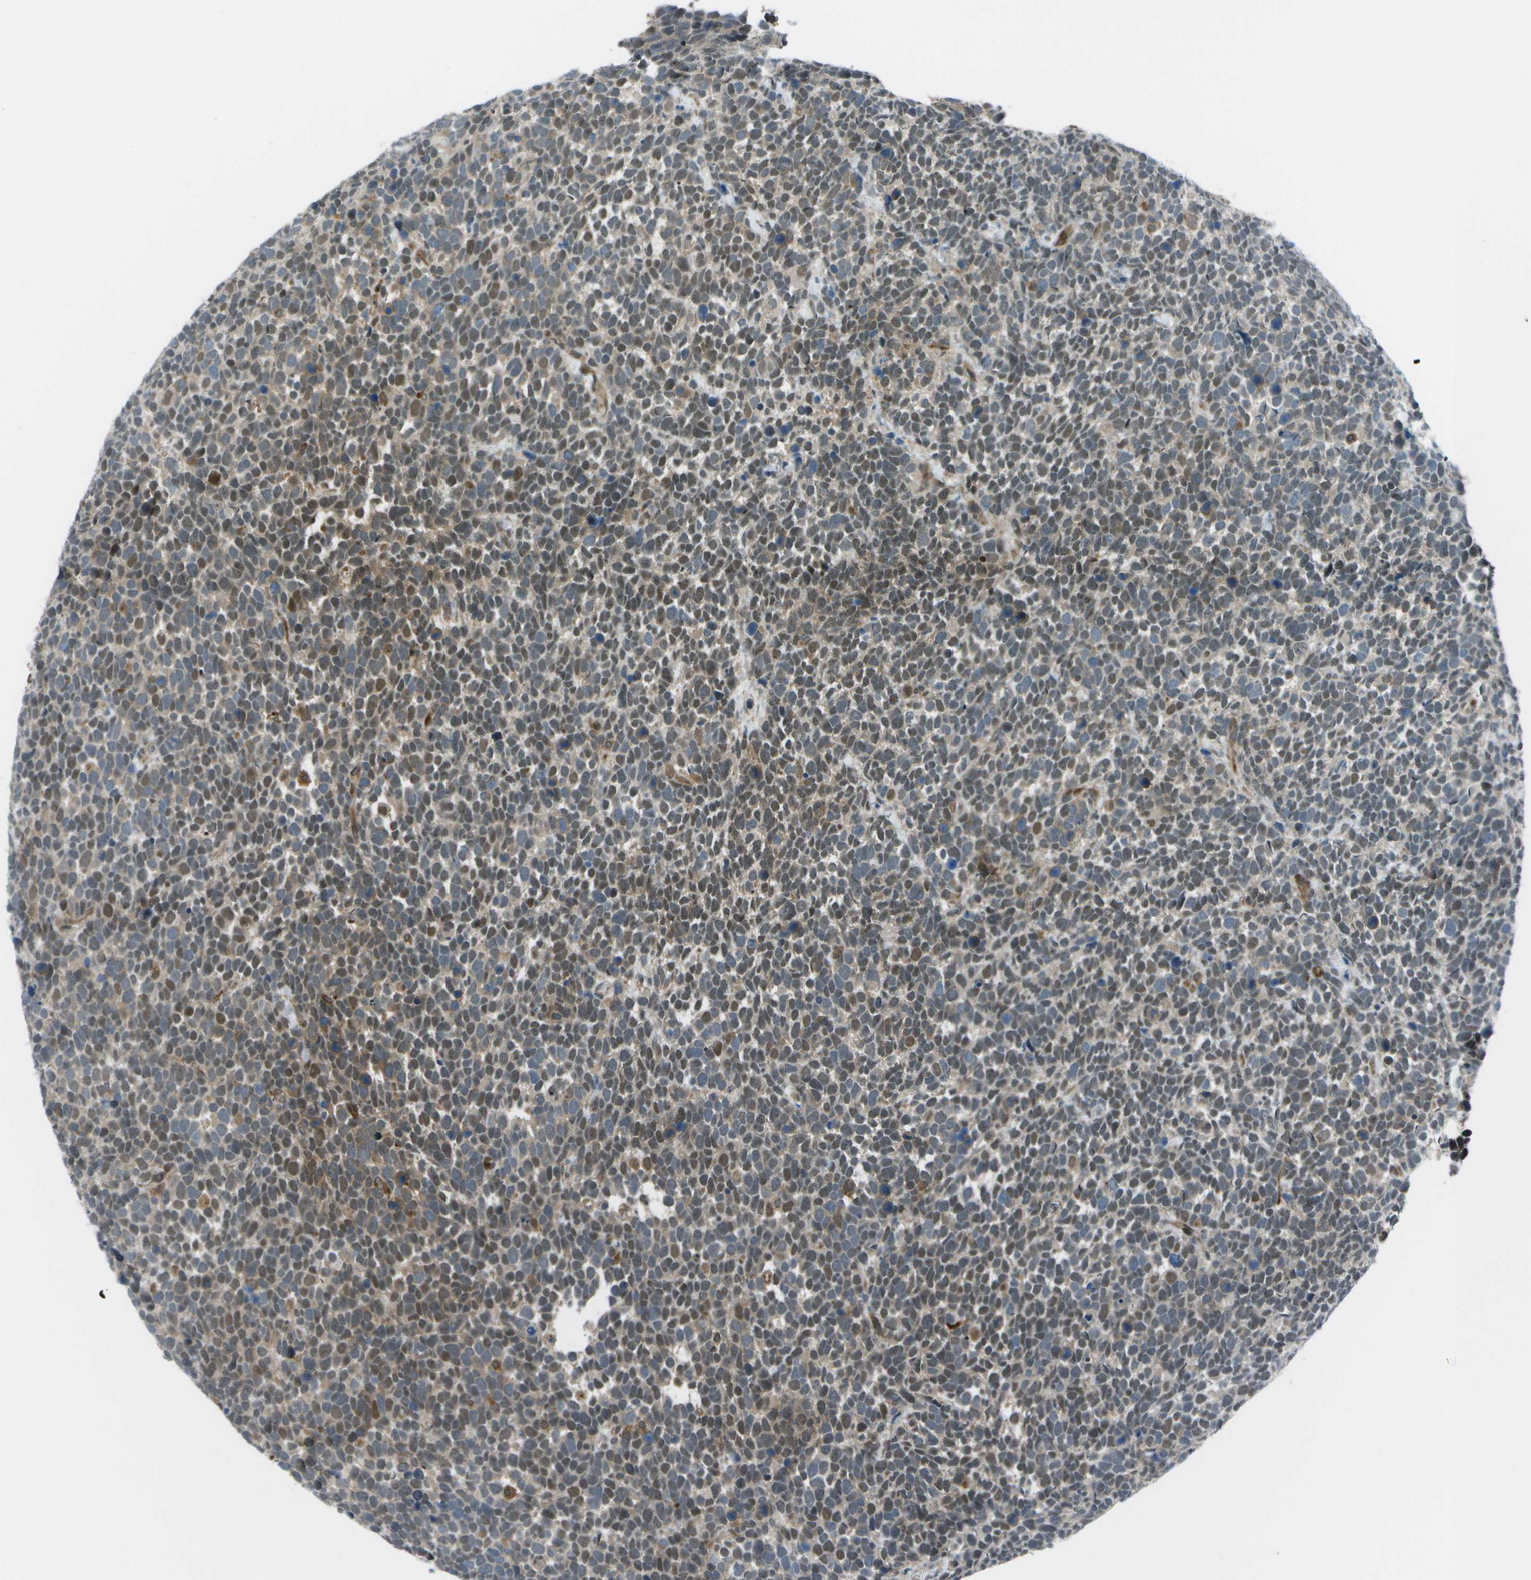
{"staining": {"intensity": "moderate", "quantity": ">75%", "location": "nuclear"}, "tissue": "urothelial cancer", "cell_type": "Tumor cells", "image_type": "cancer", "snomed": [{"axis": "morphology", "description": "Urothelial carcinoma, High grade"}, {"axis": "topography", "description": "Urinary bladder"}], "caption": "DAB immunohistochemical staining of urothelial carcinoma (high-grade) exhibits moderate nuclear protein expression in approximately >75% of tumor cells. The staining was performed using DAB (3,3'-diaminobenzidine) to visualize the protein expression in brown, while the nuclei were stained in blue with hematoxylin (Magnification: 20x).", "gene": "TMEM19", "patient": {"sex": "female", "age": 82}}